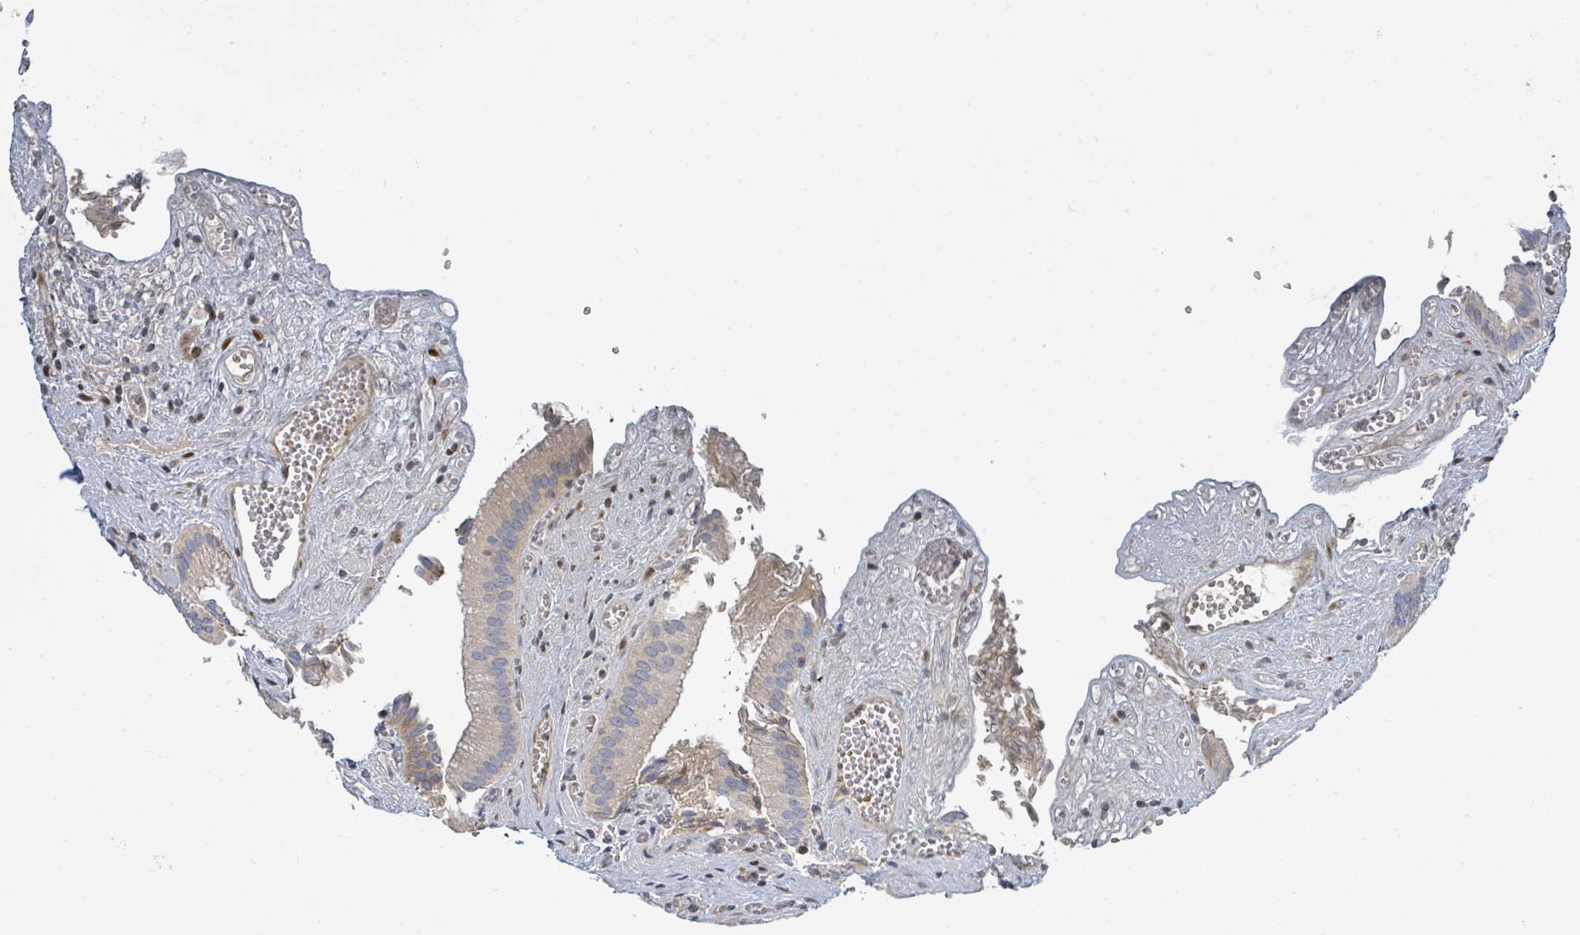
{"staining": {"intensity": "strong", "quantity": "<25%", "location": "cytoplasmic/membranous"}, "tissue": "gallbladder", "cell_type": "Glandular cells", "image_type": "normal", "snomed": [{"axis": "morphology", "description": "Normal tissue, NOS"}, {"axis": "topography", "description": "Gallbladder"}, {"axis": "topography", "description": "Peripheral nerve tissue"}], "caption": "This is a micrograph of IHC staining of benign gallbladder, which shows strong positivity in the cytoplasmic/membranous of glandular cells.", "gene": "CFAP210", "patient": {"sex": "male", "age": 17}}